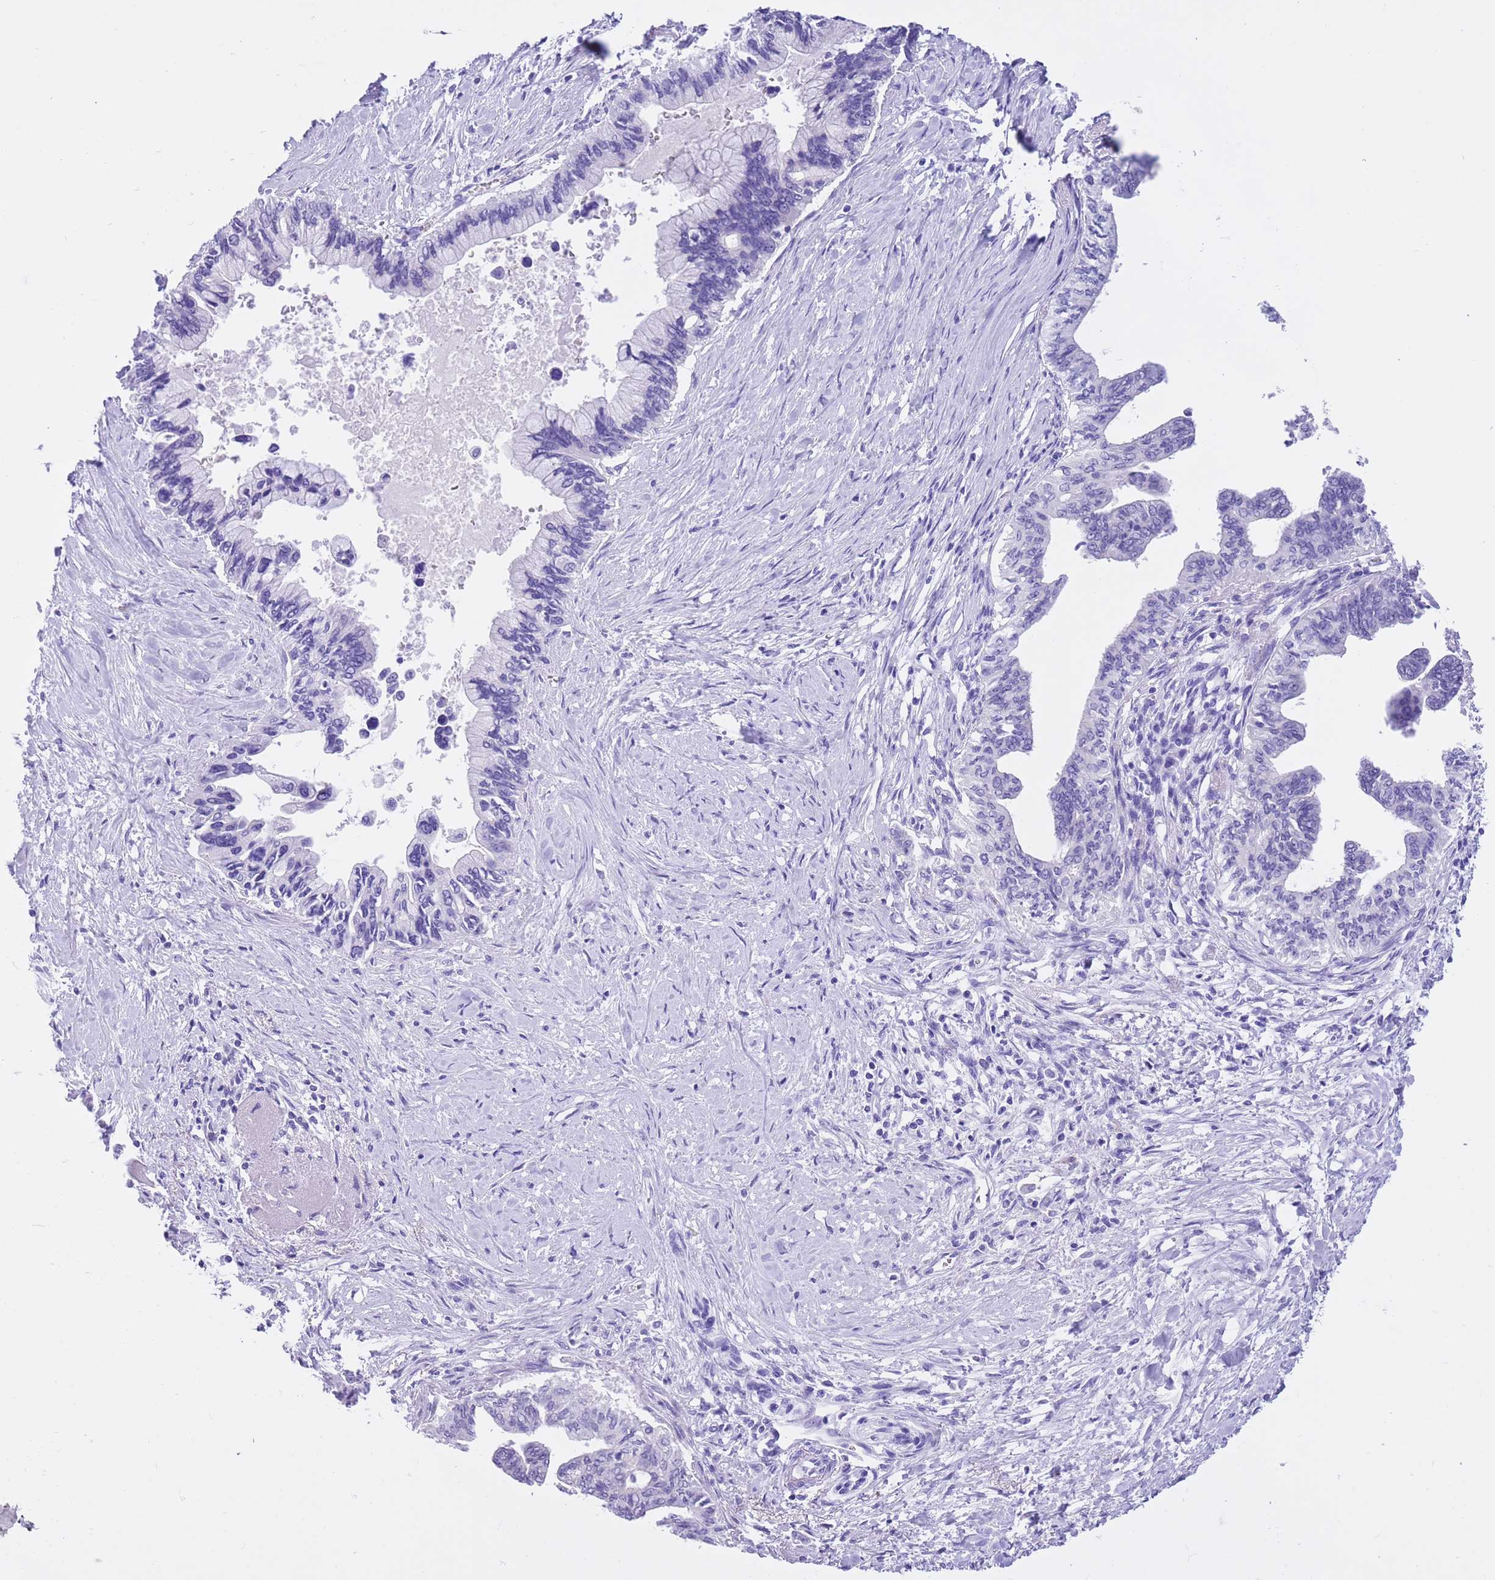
{"staining": {"intensity": "negative", "quantity": "none", "location": "none"}, "tissue": "pancreatic cancer", "cell_type": "Tumor cells", "image_type": "cancer", "snomed": [{"axis": "morphology", "description": "Adenocarcinoma, NOS"}, {"axis": "topography", "description": "Pancreas"}], "caption": "DAB immunohistochemical staining of adenocarcinoma (pancreatic) reveals no significant staining in tumor cells.", "gene": "TMEM185B", "patient": {"sex": "female", "age": 83}}